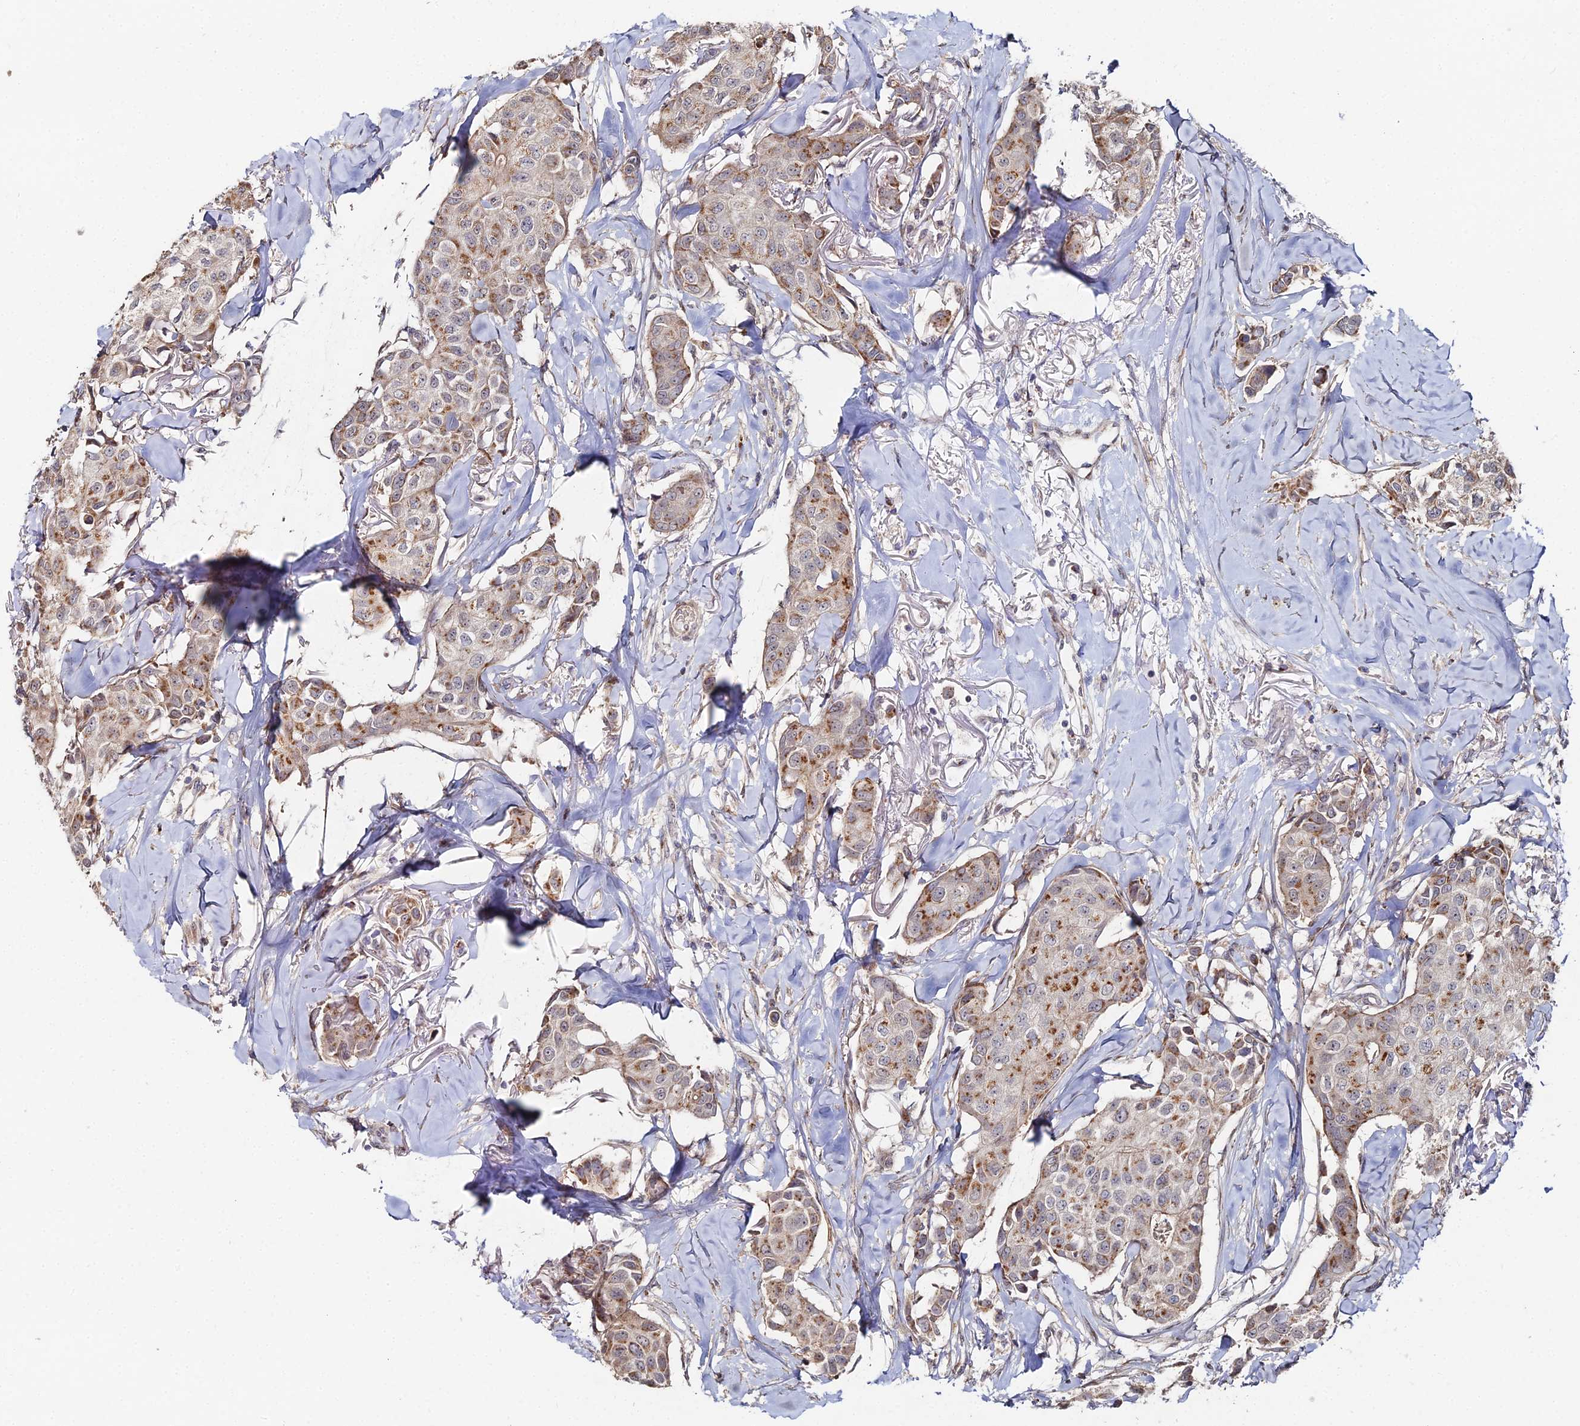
{"staining": {"intensity": "moderate", "quantity": ">75%", "location": "cytoplasmic/membranous"}, "tissue": "breast cancer", "cell_type": "Tumor cells", "image_type": "cancer", "snomed": [{"axis": "morphology", "description": "Duct carcinoma"}, {"axis": "topography", "description": "Breast"}], "caption": "Tumor cells exhibit moderate cytoplasmic/membranous staining in about >75% of cells in breast infiltrating ductal carcinoma.", "gene": "SGMS1", "patient": {"sex": "female", "age": 80}}